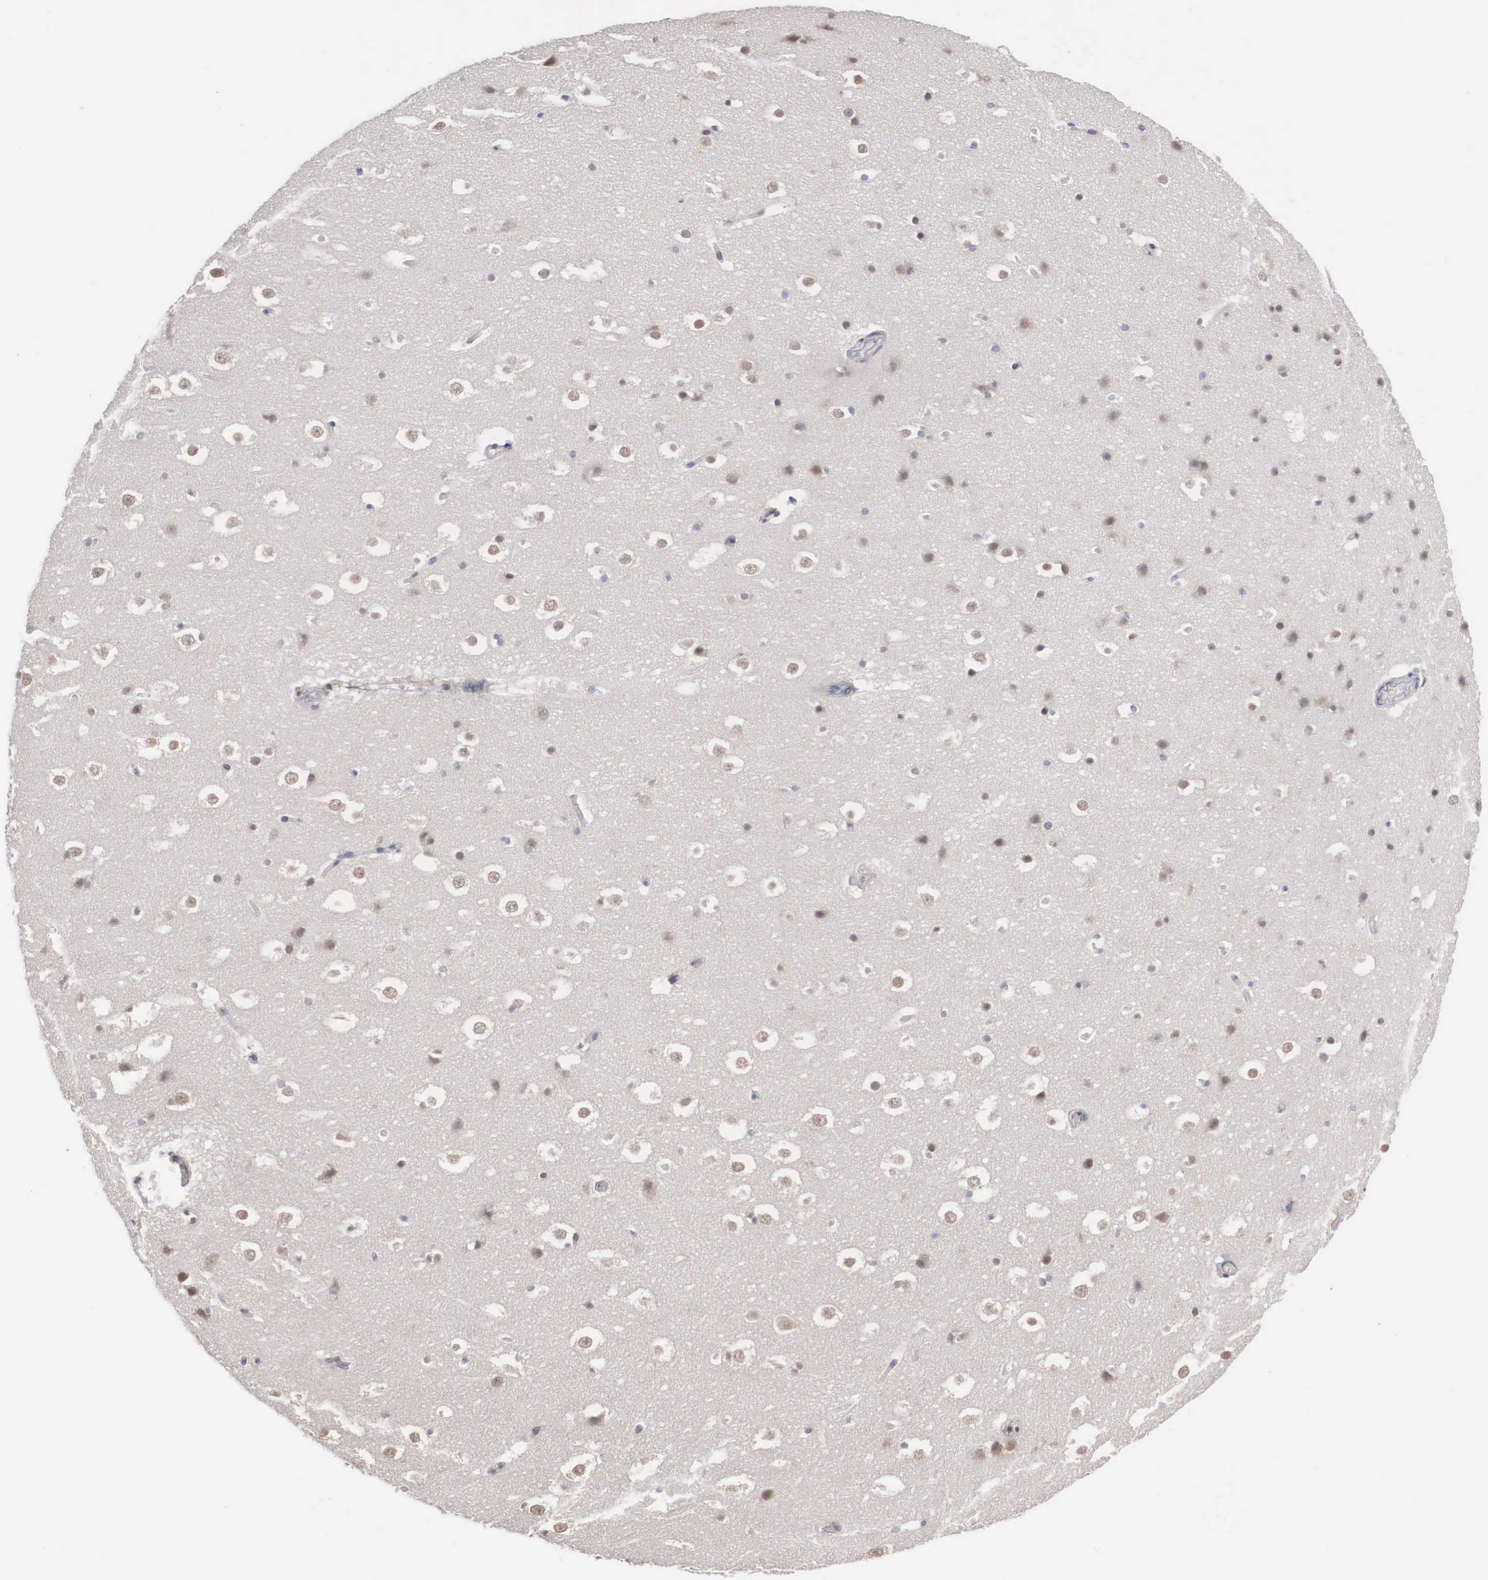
{"staining": {"intensity": "negative", "quantity": "none", "location": "none"}, "tissue": "hippocampus", "cell_type": "Glial cells", "image_type": "normal", "snomed": [{"axis": "morphology", "description": "Normal tissue, NOS"}, {"axis": "topography", "description": "Hippocampus"}], "caption": "Immunohistochemical staining of unremarkable hippocampus reveals no significant positivity in glial cells.", "gene": "WDR89", "patient": {"sex": "male", "age": 45}}